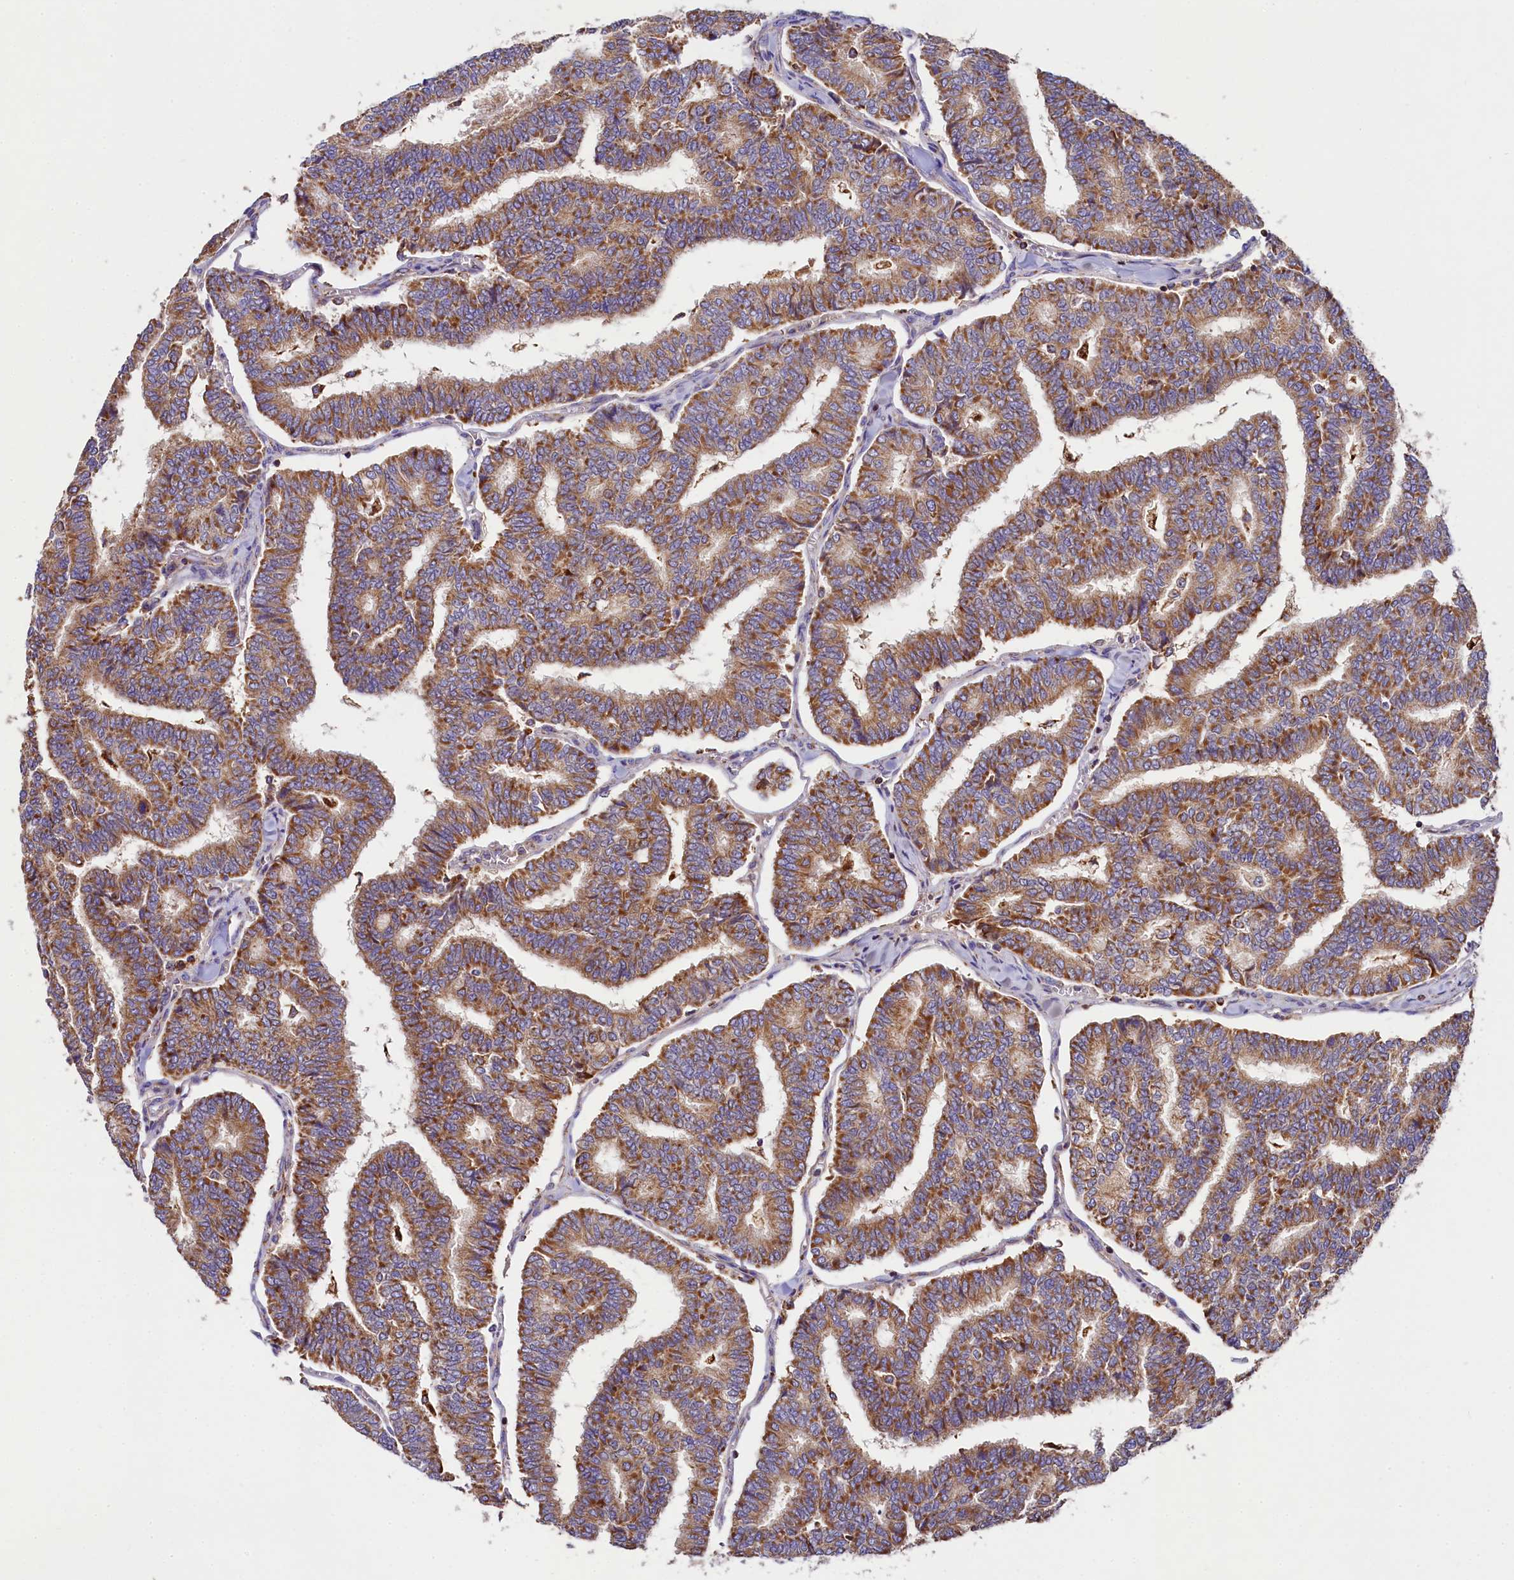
{"staining": {"intensity": "moderate", "quantity": ">75%", "location": "cytoplasmic/membranous"}, "tissue": "thyroid cancer", "cell_type": "Tumor cells", "image_type": "cancer", "snomed": [{"axis": "morphology", "description": "Papillary adenocarcinoma, NOS"}, {"axis": "topography", "description": "Thyroid gland"}], "caption": "Moderate cytoplasmic/membranous expression for a protein is present in about >75% of tumor cells of papillary adenocarcinoma (thyroid) using IHC.", "gene": "CLYBL", "patient": {"sex": "female", "age": 35}}